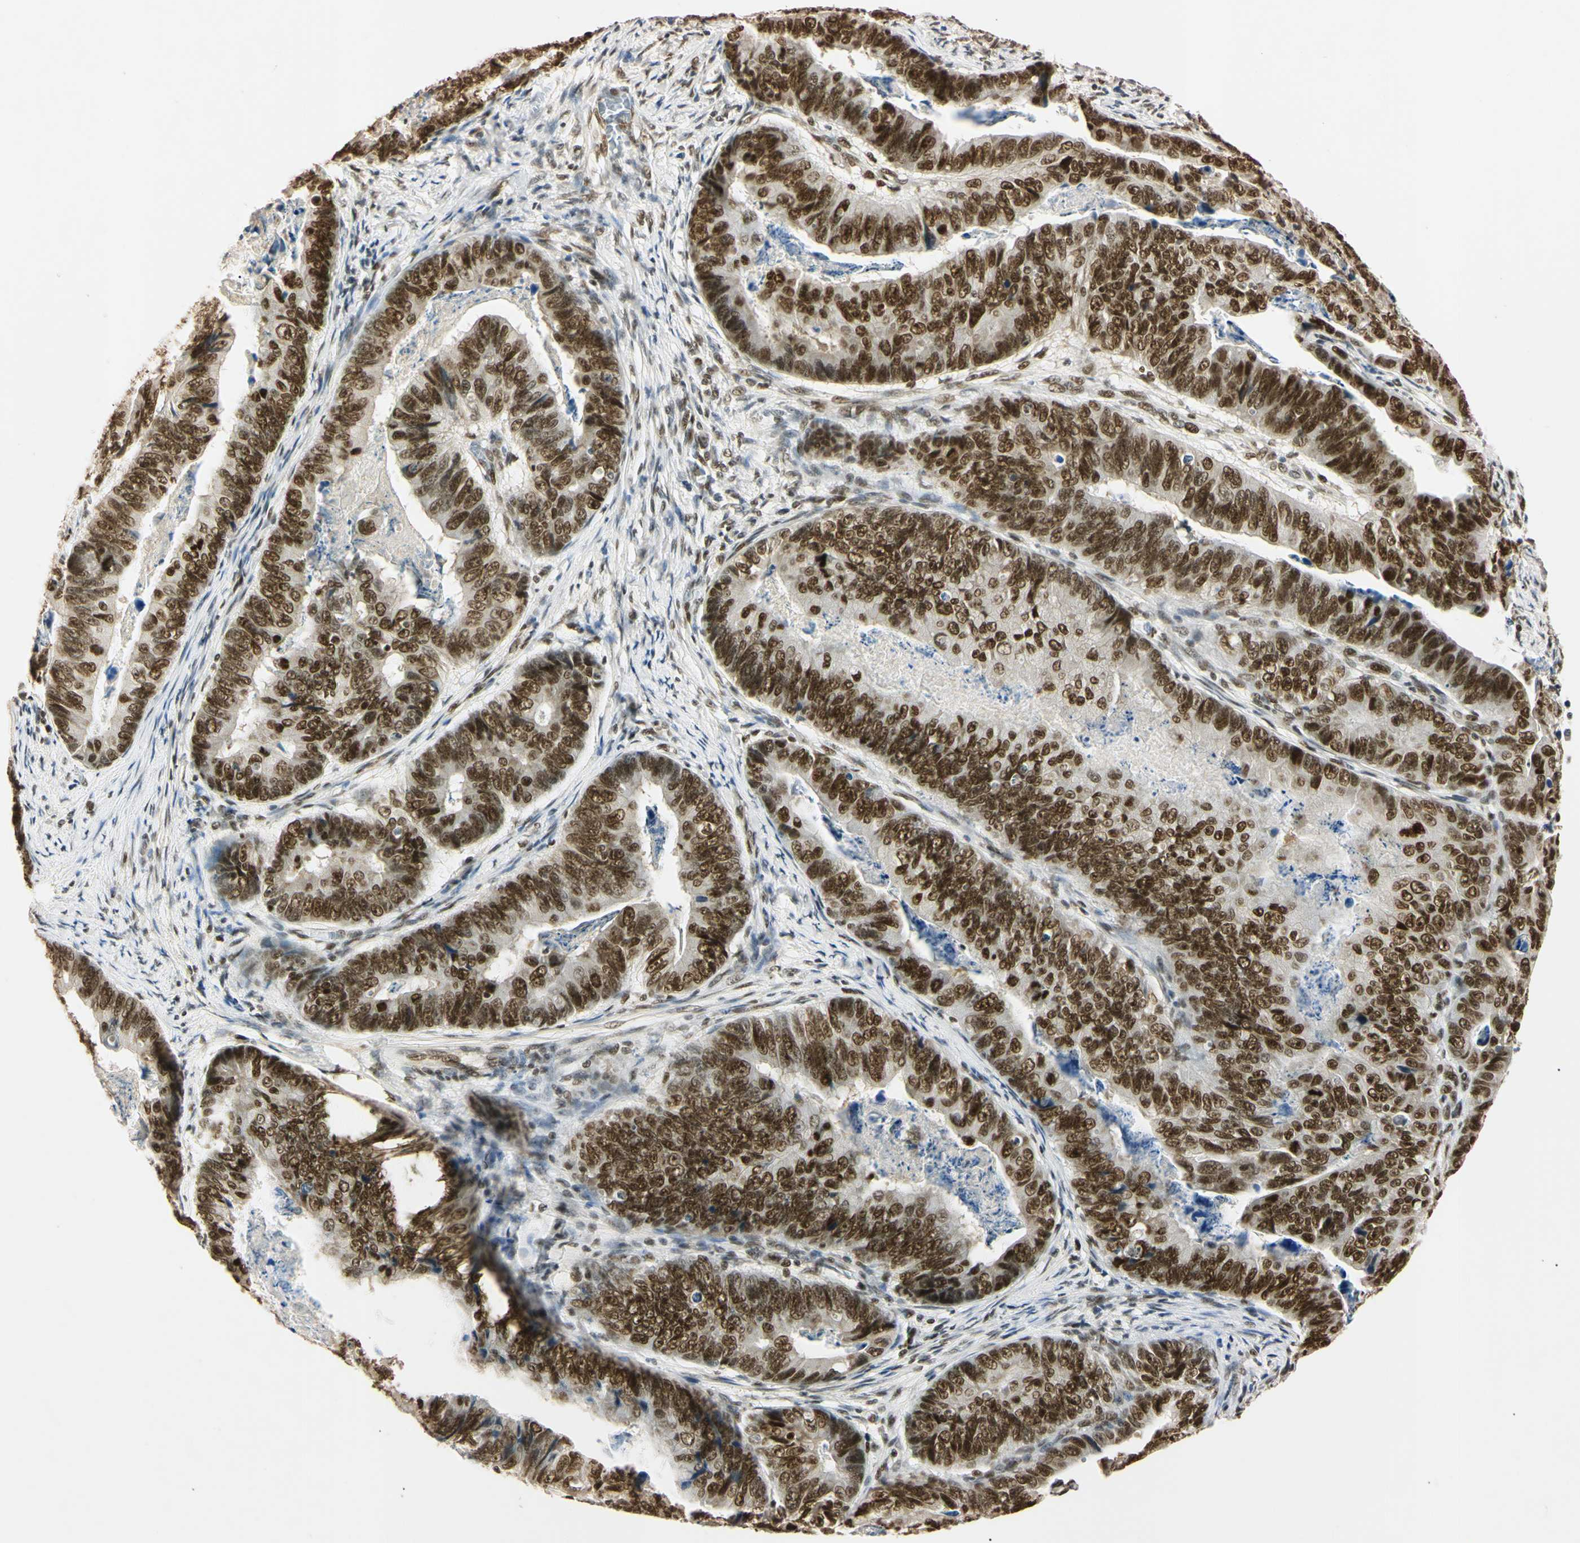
{"staining": {"intensity": "strong", "quantity": ">75%", "location": "nuclear"}, "tissue": "stomach cancer", "cell_type": "Tumor cells", "image_type": "cancer", "snomed": [{"axis": "morphology", "description": "Adenocarcinoma, NOS"}, {"axis": "topography", "description": "Stomach, lower"}], "caption": "Tumor cells demonstrate strong nuclear staining in approximately >75% of cells in stomach cancer.", "gene": "SMARCA5", "patient": {"sex": "male", "age": 77}}